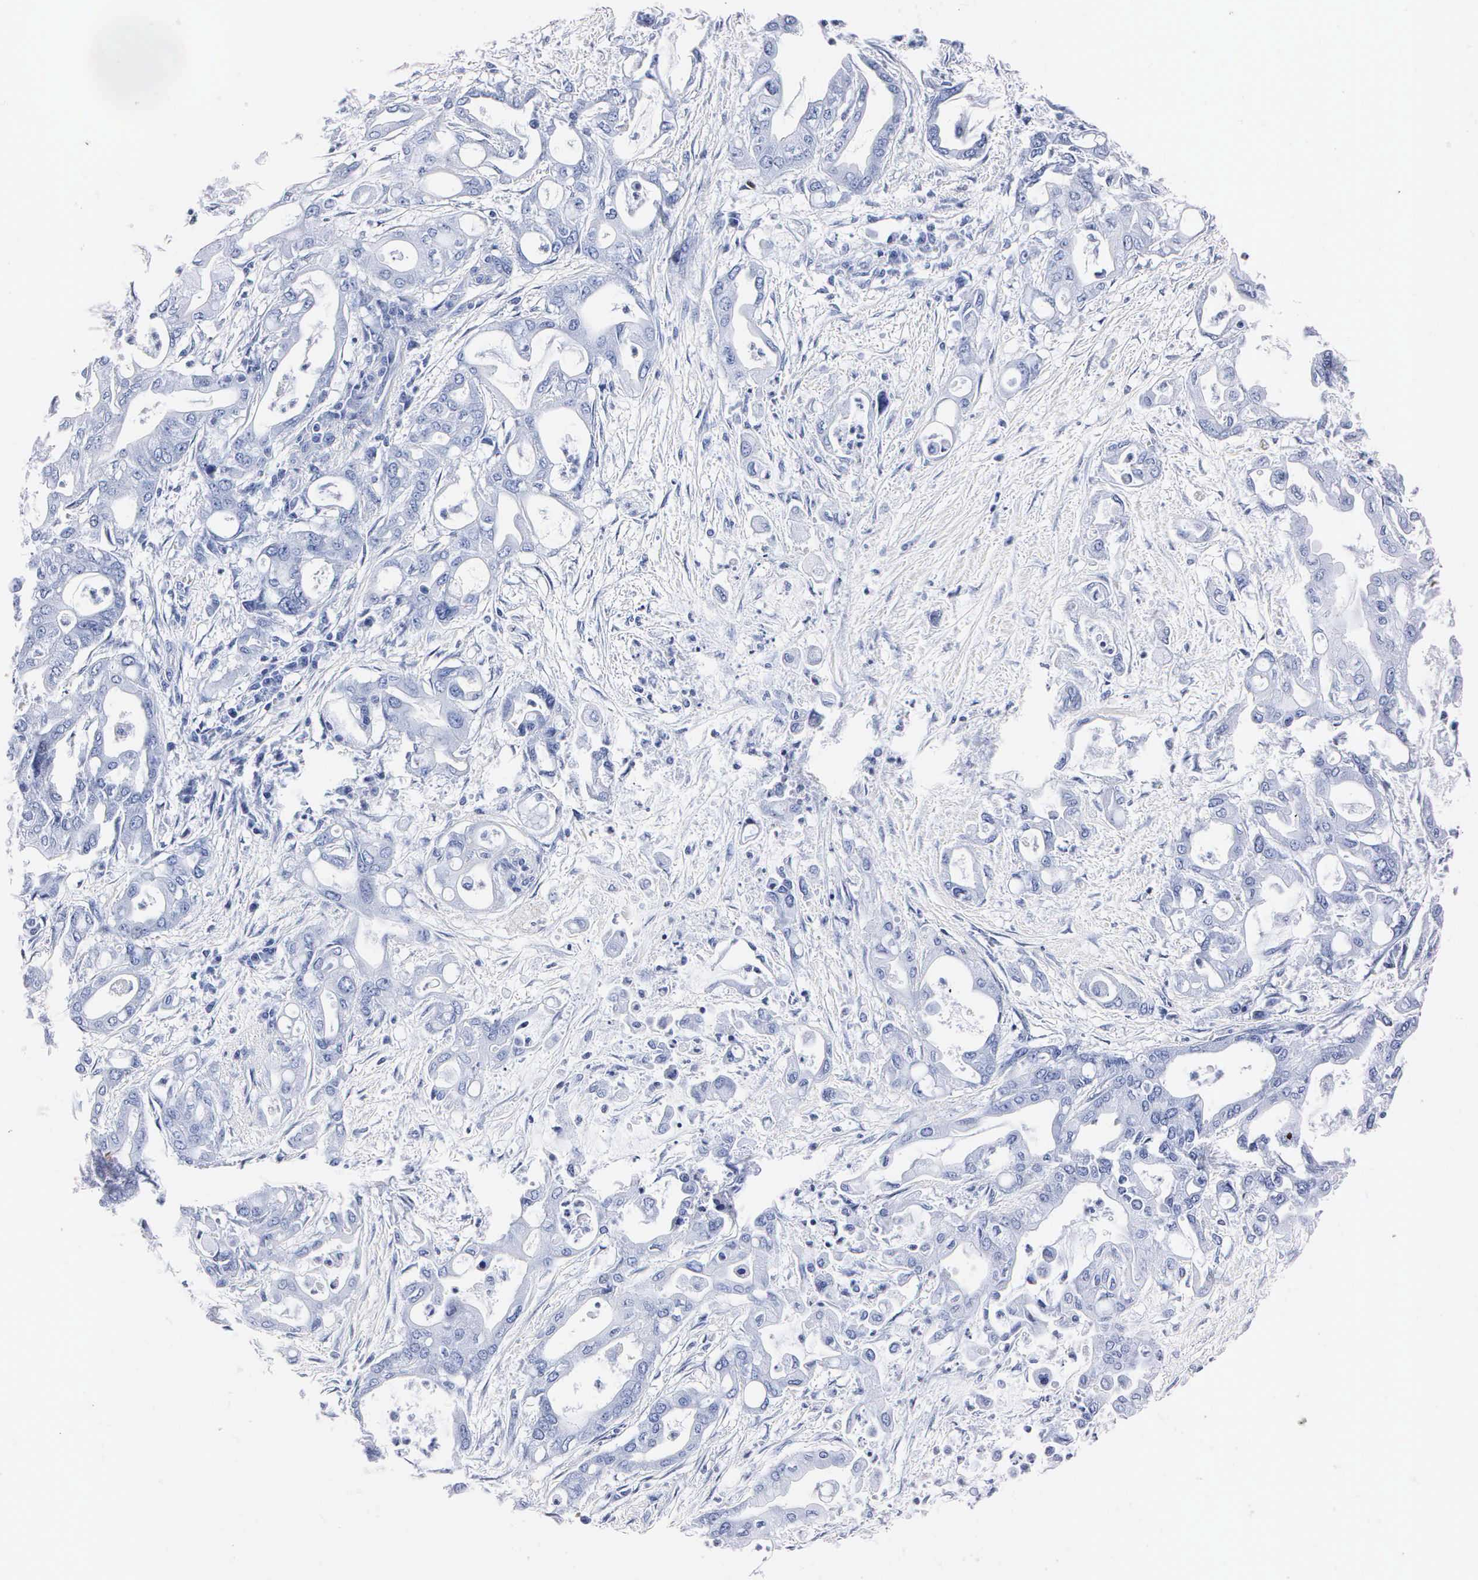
{"staining": {"intensity": "negative", "quantity": "none", "location": "none"}, "tissue": "pancreatic cancer", "cell_type": "Tumor cells", "image_type": "cancer", "snomed": [{"axis": "morphology", "description": "Adenocarcinoma, NOS"}, {"axis": "topography", "description": "Pancreas"}], "caption": "Immunohistochemistry (IHC) photomicrograph of neoplastic tissue: pancreatic cancer stained with DAB exhibits no significant protein staining in tumor cells.", "gene": "MB", "patient": {"sex": "female", "age": 57}}